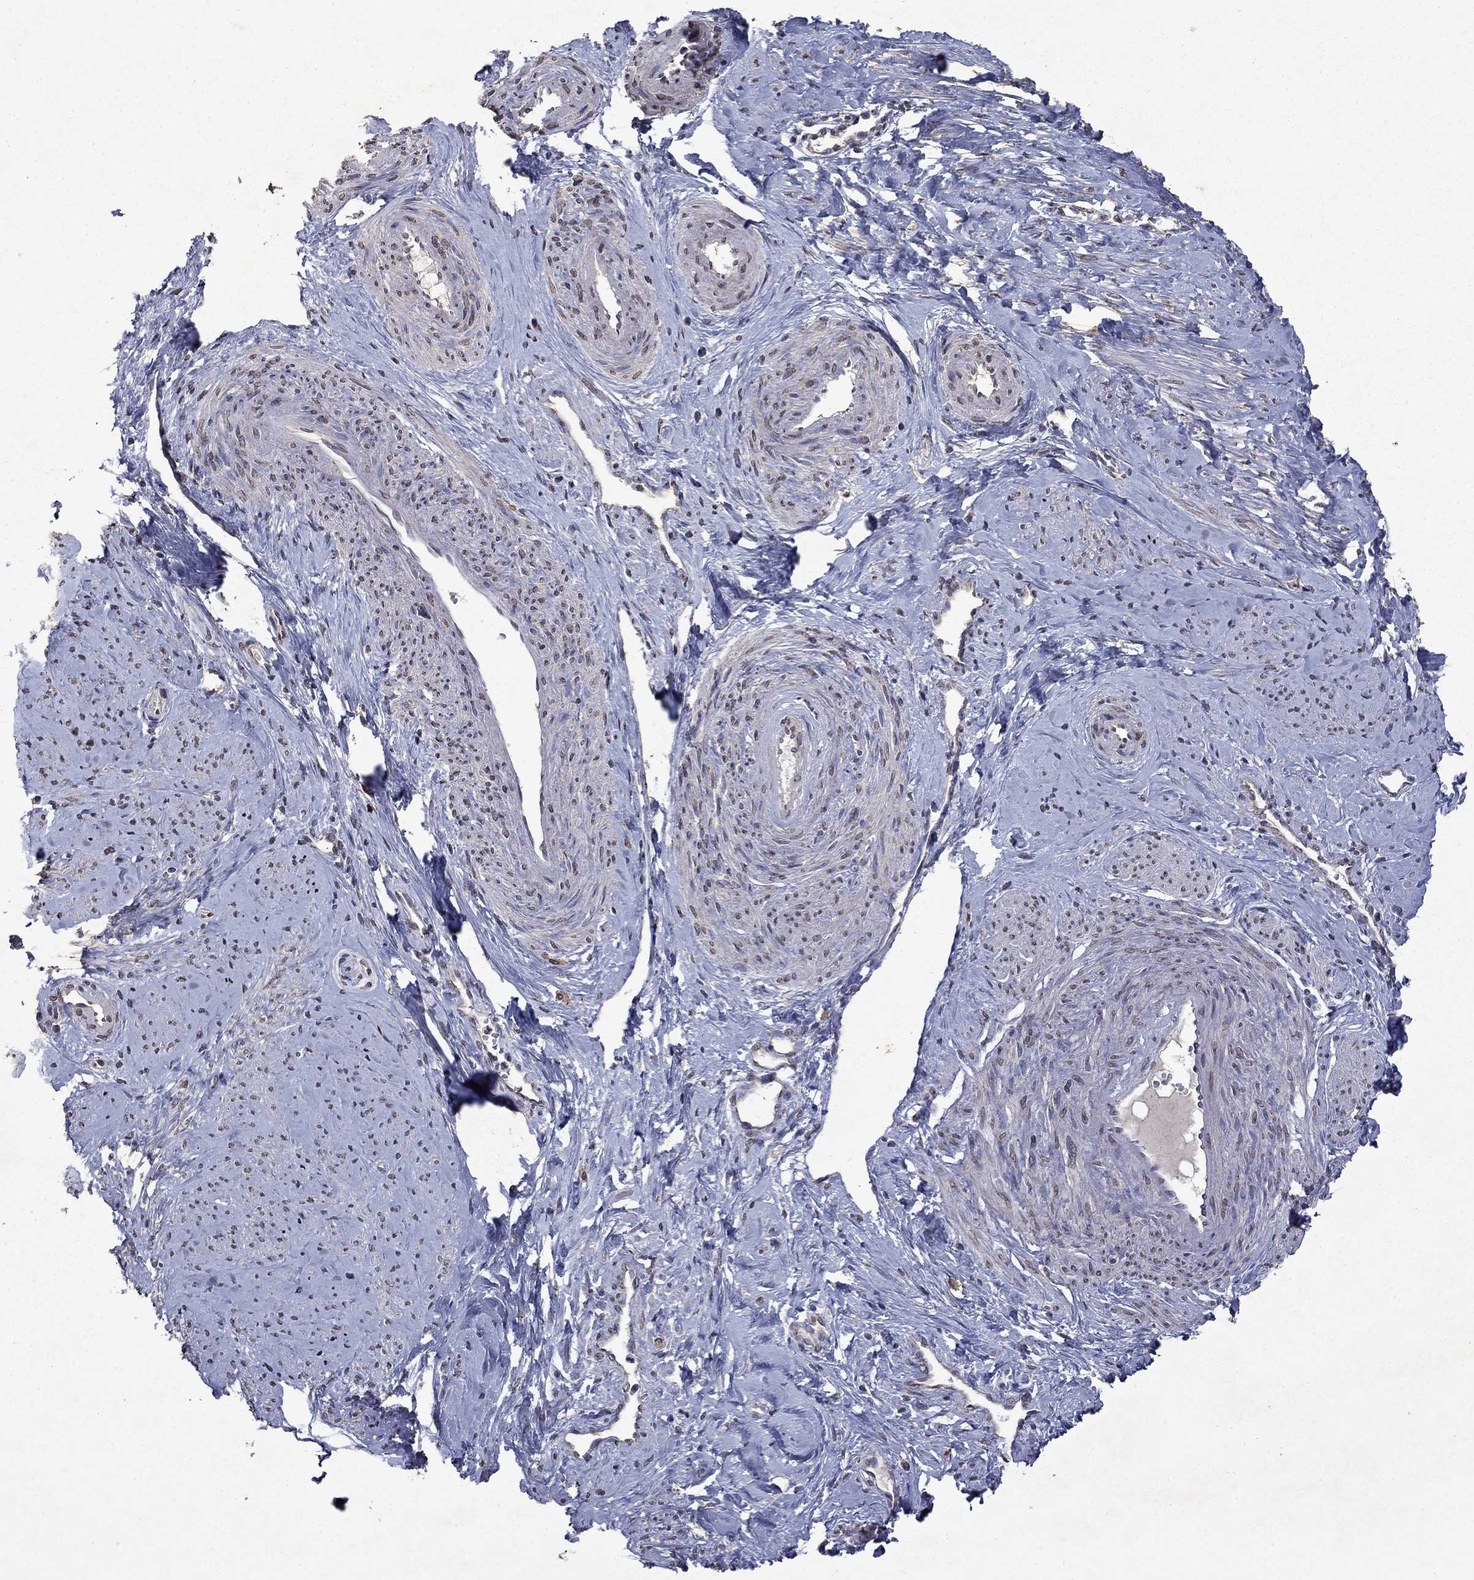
{"staining": {"intensity": "weak", "quantity": "25%-75%", "location": "cytoplasmic/membranous,nuclear"}, "tissue": "smooth muscle", "cell_type": "Smooth muscle cells", "image_type": "normal", "snomed": [{"axis": "morphology", "description": "Normal tissue, NOS"}, {"axis": "topography", "description": "Smooth muscle"}], "caption": "Normal smooth muscle reveals weak cytoplasmic/membranous,nuclear positivity in approximately 25%-75% of smooth muscle cells (DAB (3,3'-diaminobenzidine) IHC with brightfield microscopy, high magnification)..", "gene": "TTC38", "patient": {"sex": "female", "age": 48}}